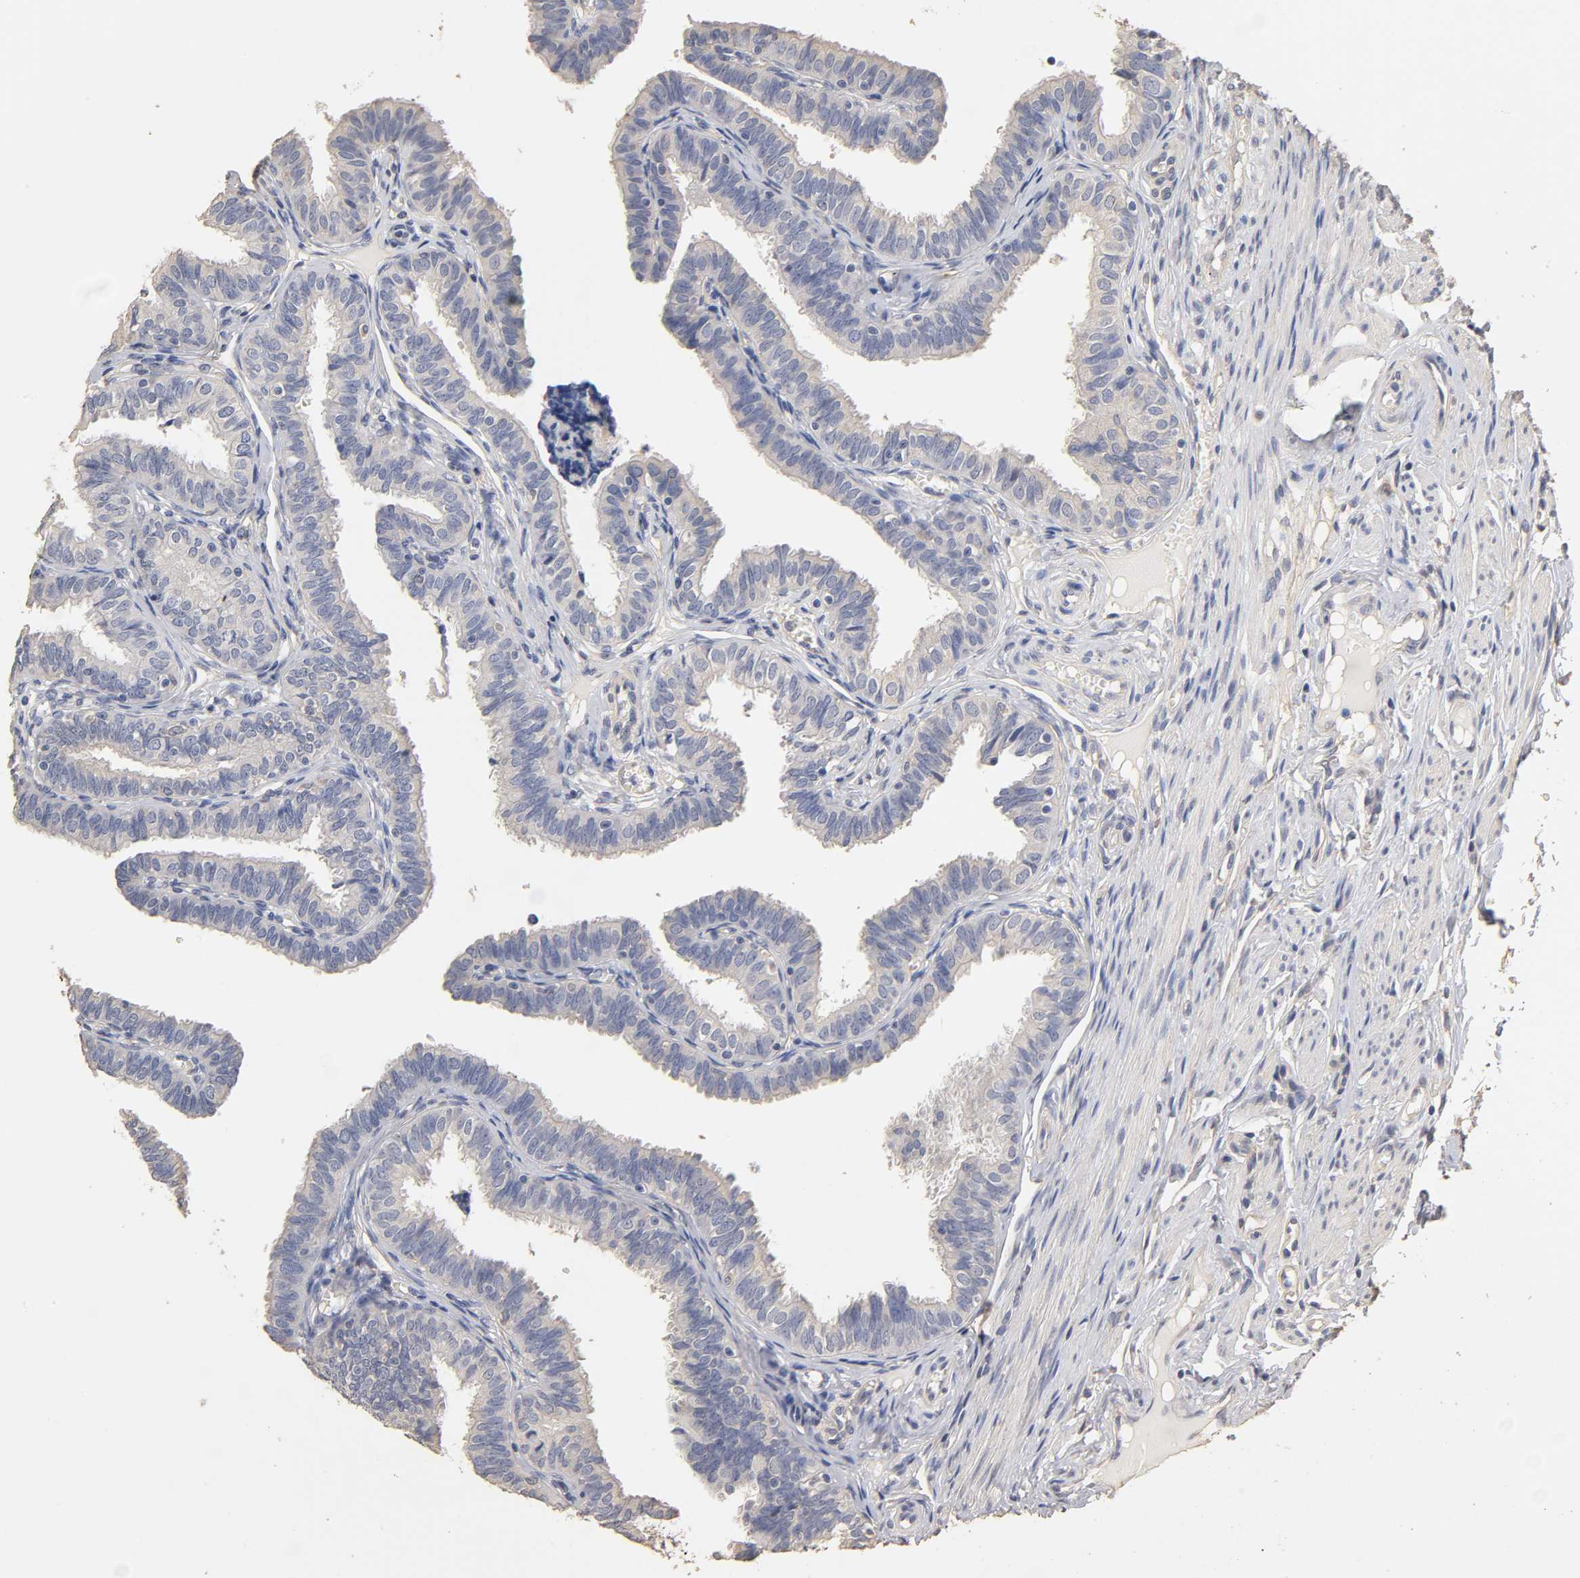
{"staining": {"intensity": "weak", "quantity": ">75%", "location": "cytoplasmic/membranous"}, "tissue": "fallopian tube", "cell_type": "Glandular cells", "image_type": "normal", "snomed": [{"axis": "morphology", "description": "Normal tissue, NOS"}, {"axis": "topography", "description": "Fallopian tube"}], "caption": "IHC micrograph of unremarkable fallopian tube stained for a protein (brown), which displays low levels of weak cytoplasmic/membranous positivity in about >75% of glandular cells.", "gene": "VSIG4", "patient": {"sex": "female", "age": 46}}